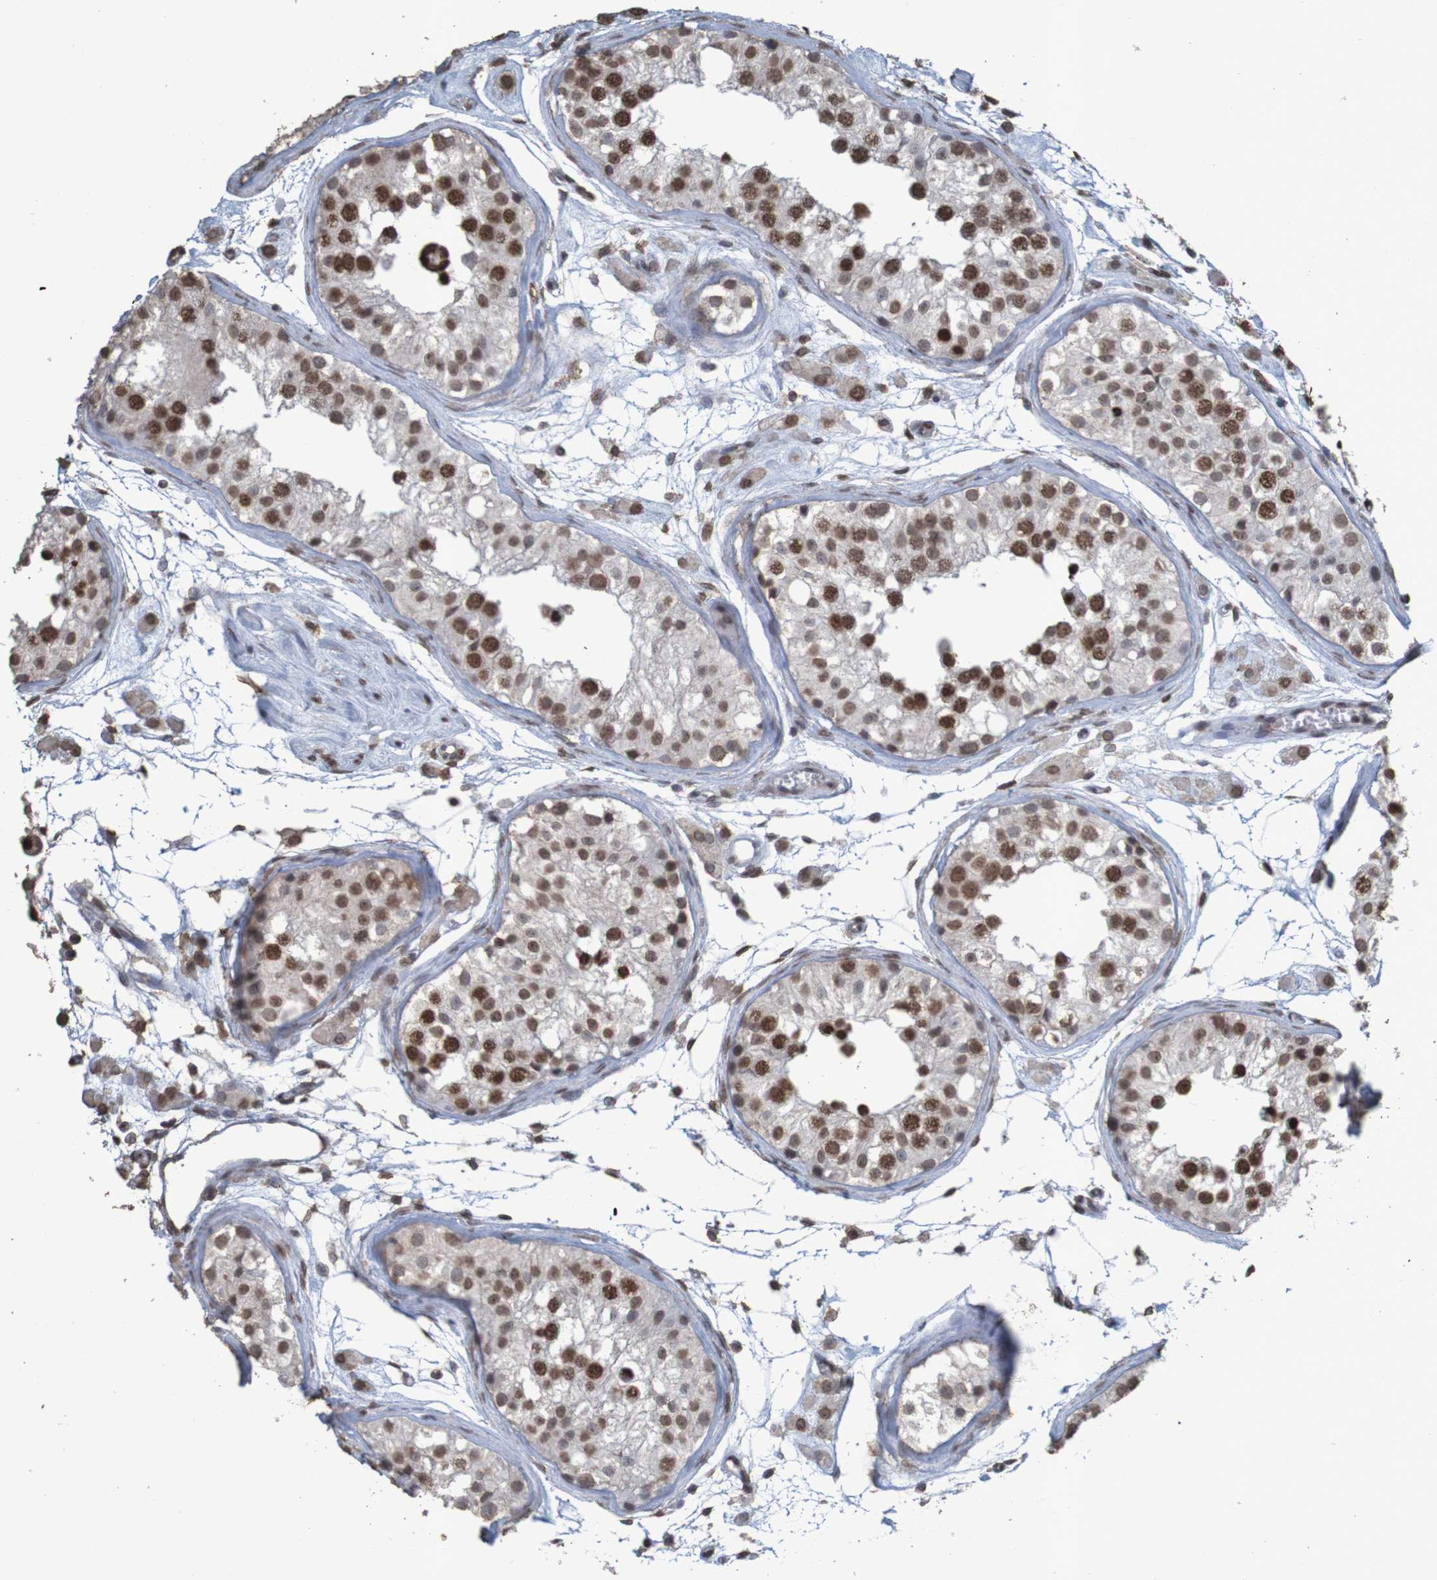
{"staining": {"intensity": "moderate", "quantity": ">75%", "location": "nuclear"}, "tissue": "testis", "cell_type": "Cells in seminiferous ducts", "image_type": "normal", "snomed": [{"axis": "morphology", "description": "Normal tissue, NOS"}, {"axis": "morphology", "description": "Adenocarcinoma, metastatic, NOS"}, {"axis": "topography", "description": "Testis"}], "caption": "IHC histopathology image of unremarkable human testis stained for a protein (brown), which shows medium levels of moderate nuclear expression in about >75% of cells in seminiferous ducts.", "gene": "GFI1", "patient": {"sex": "male", "age": 26}}